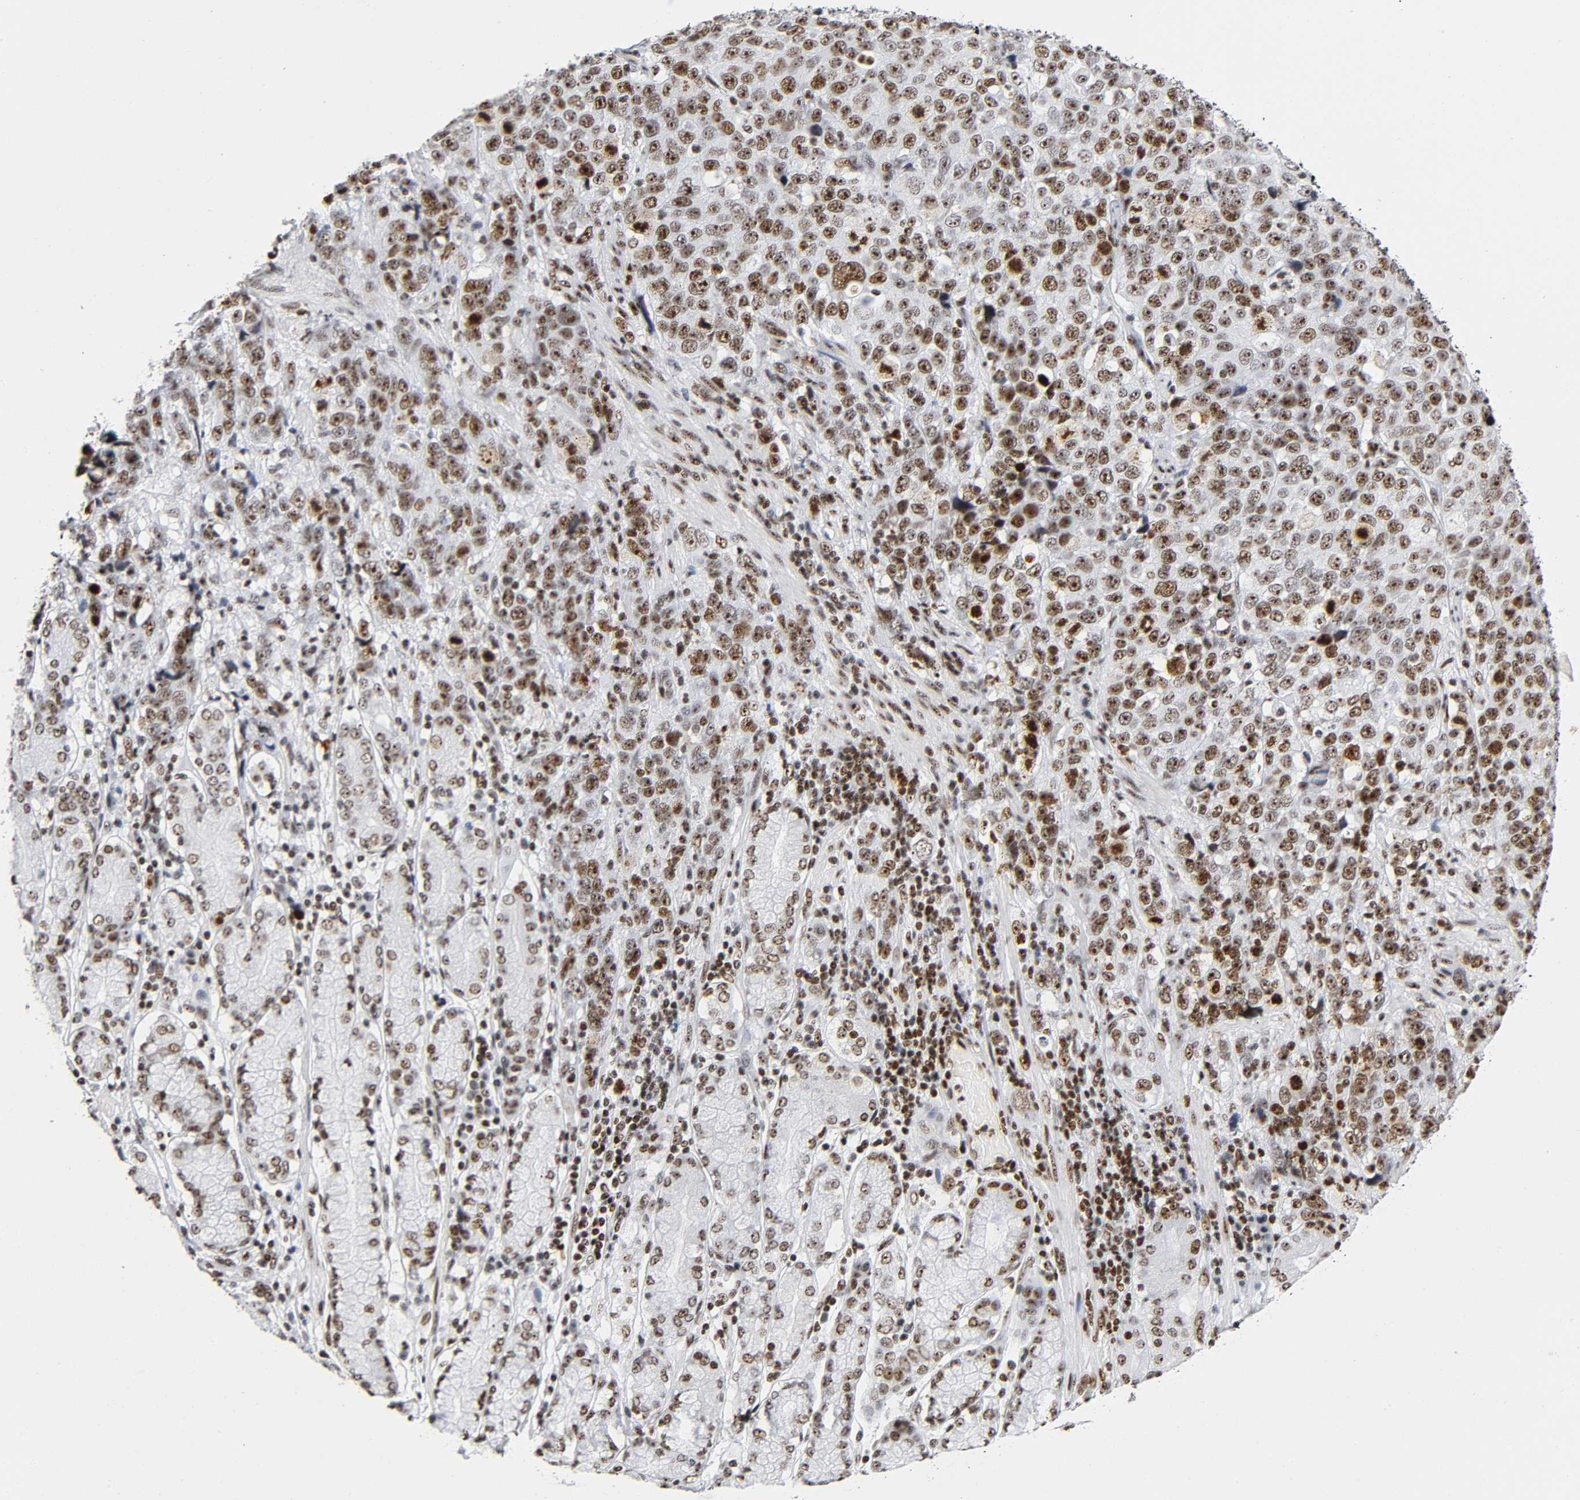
{"staining": {"intensity": "strong", "quantity": ">75%", "location": "cytoplasmic/membranous,nuclear"}, "tissue": "stomach cancer", "cell_type": "Tumor cells", "image_type": "cancer", "snomed": [{"axis": "morphology", "description": "Normal tissue, NOS"}, {"axis": "morphology", "description": "Adenocarcinoma, NOS"}, {"axis": "topography", "description": "Stomach"}], "caption": "This is an image of immunohistochemistry staining of stomach adenocarcinoma, which shows strong staining in the cytoplasmic/membranous and nuclear of tumor cells.", "gene": "UBTF", "patient": {"sex": "male", "age": 48}}